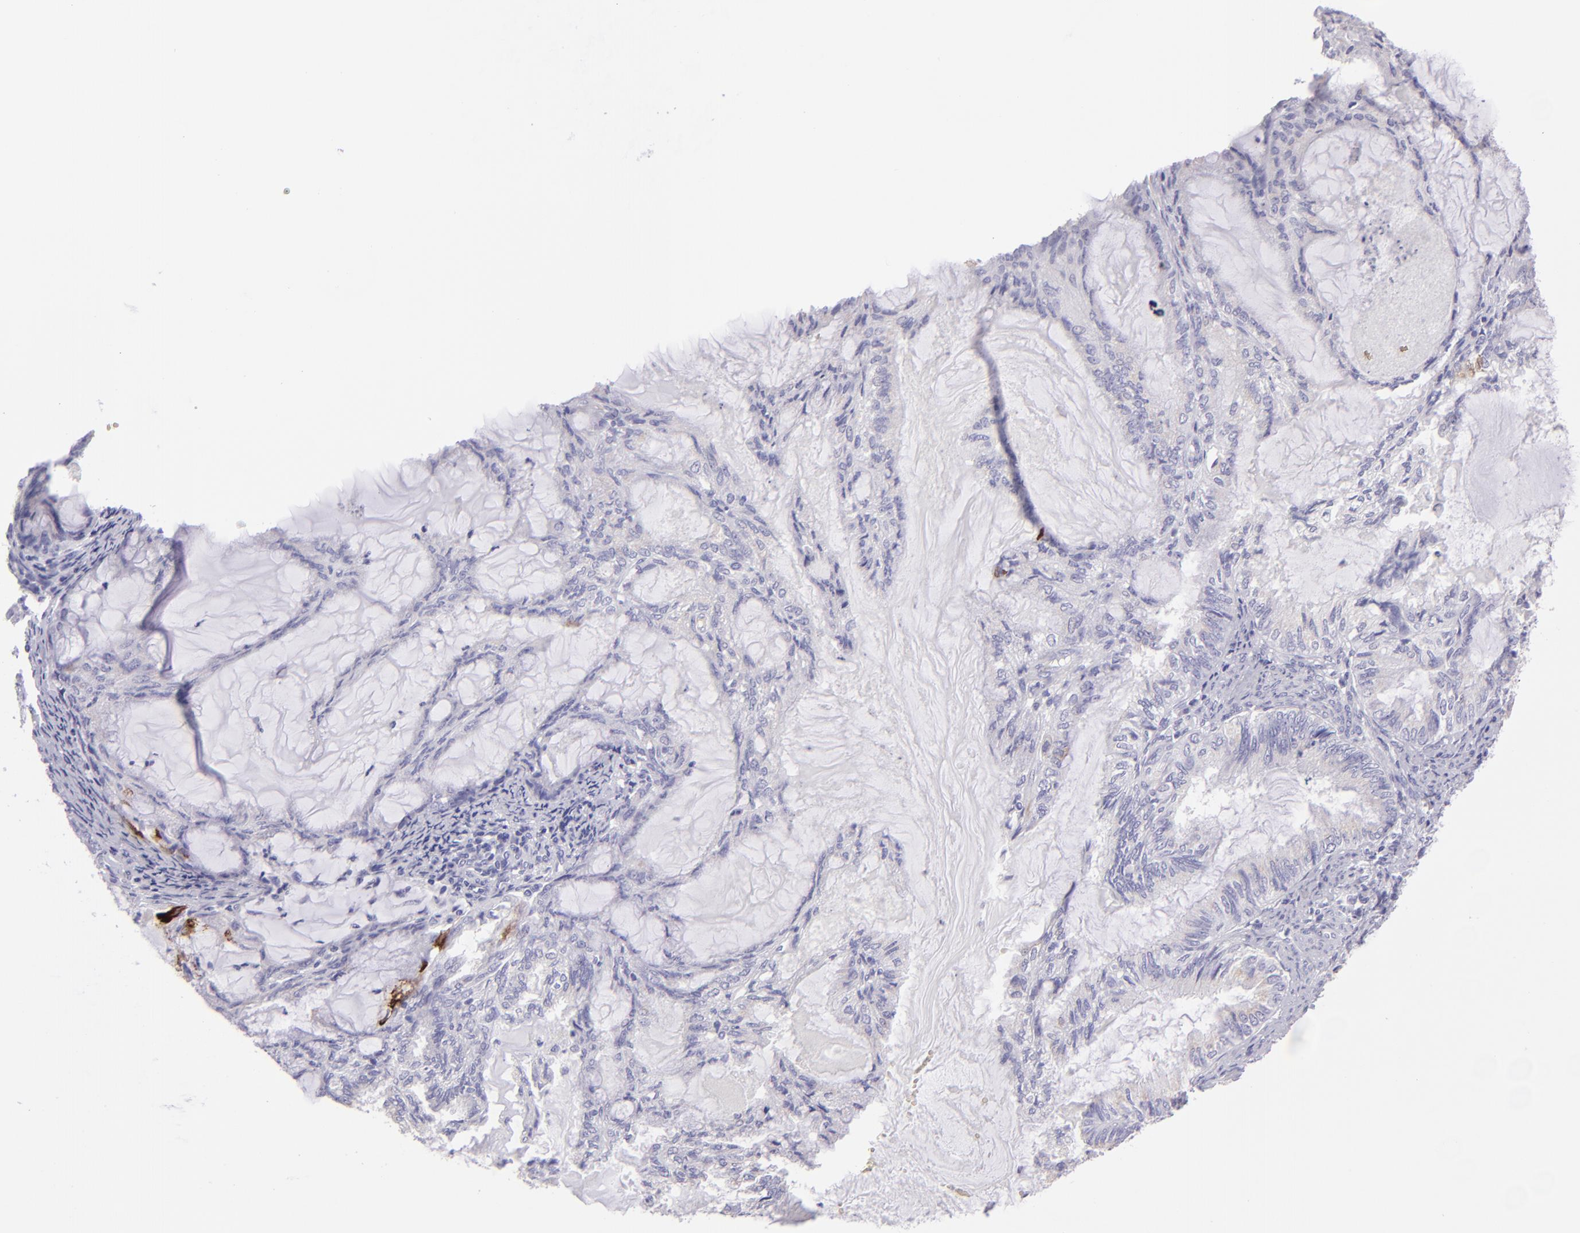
{"staining": {"intensity": "strong", "quantity": "<25%", "location": "cytoplasmic/membranous"}, "tissue": "endometrial cancer", "cell_type": "Tumor cells", "image_type": "cancer", "snomed": [{"axis": "morphology", "description": "Adenocarcinoma, NOS"}, {"axis": "topography", "description": "Endometrium"}], "caption": "Immunohistochemistry histopathology image of human endometrial adenocarcinoma stained for a protein (brown), which reveals medium levels of strong cytoplasmic/membranous positivity in about <25% of tumor cells.", "gene": "MUC5AC", "patient": {"sex": "female", "age": 86}}